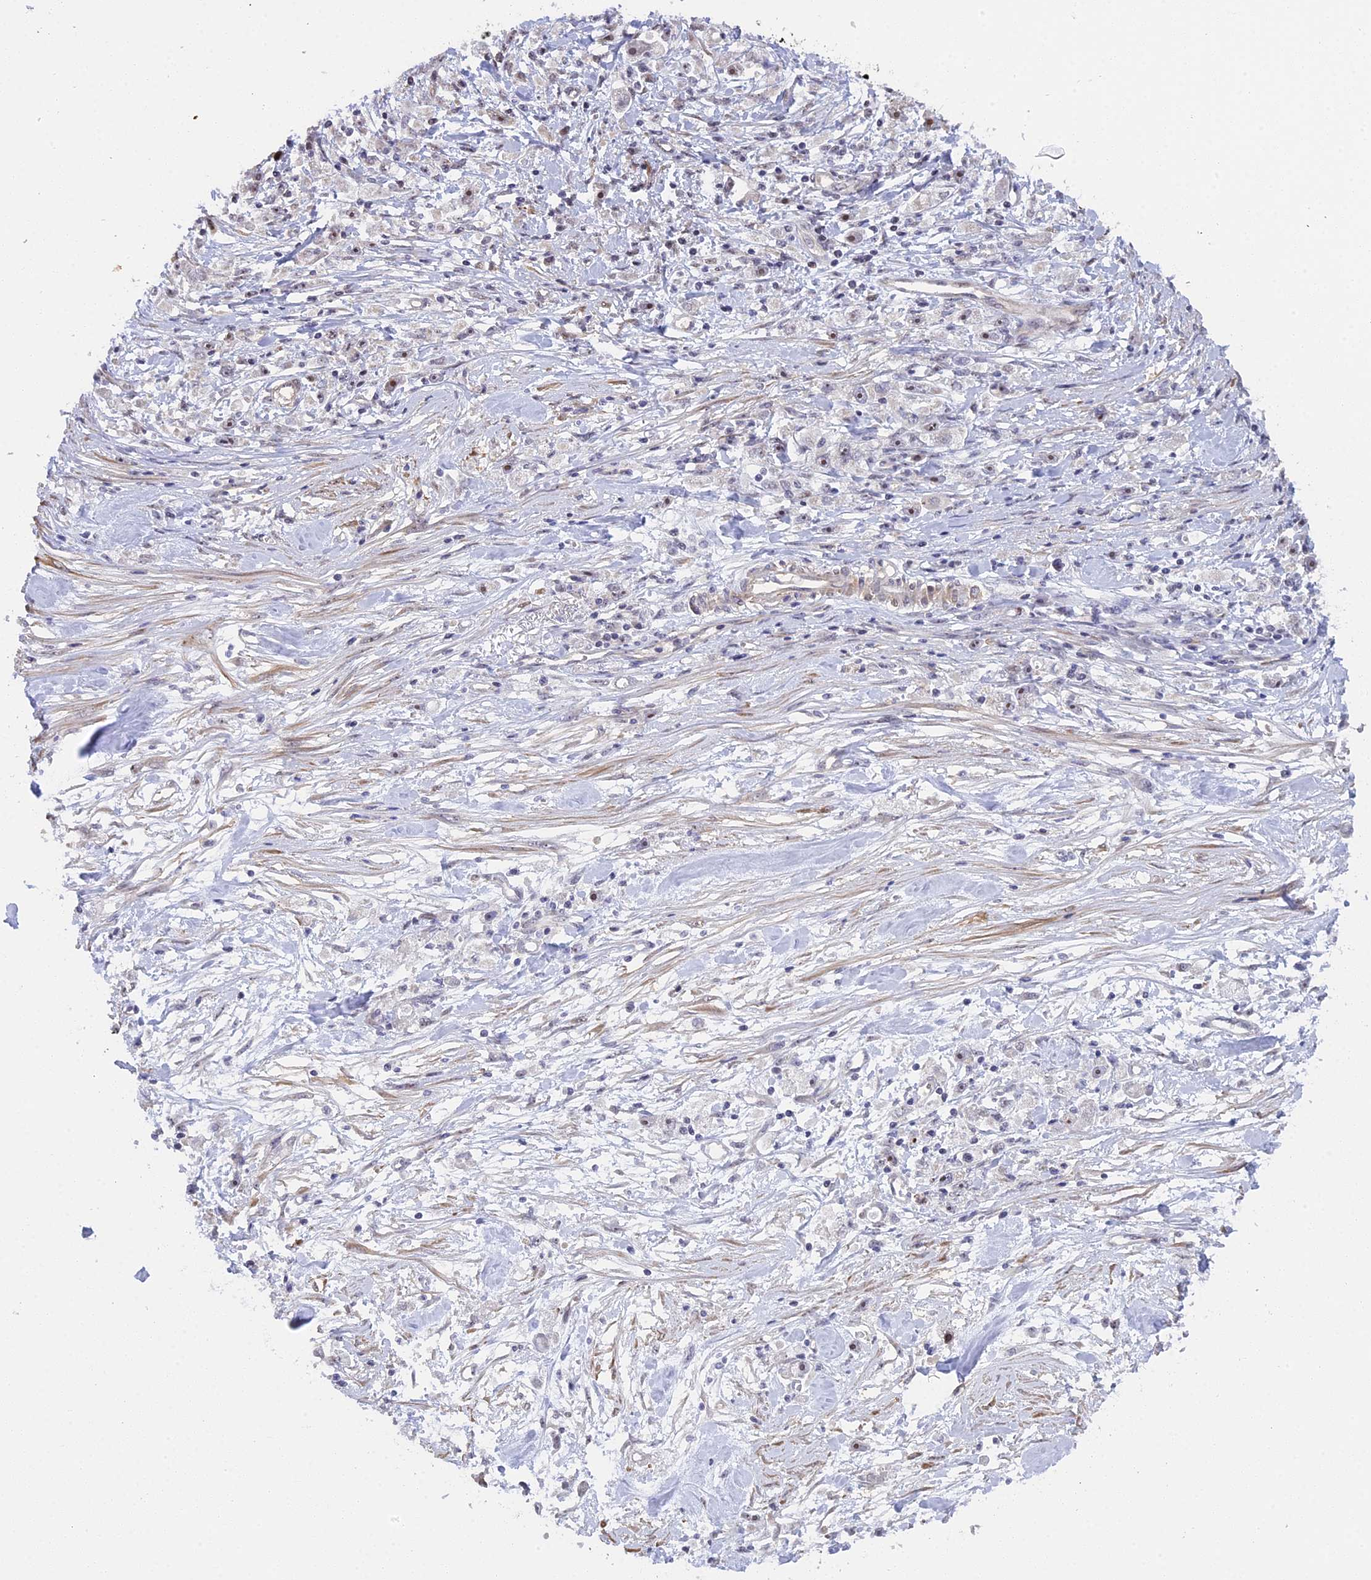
{"staining": {"intensity": "weak", "quantity": "25%-75%", "location": "nuclear"}, "tissue": "stomach cancer", "cell_type": "Tumor cells", "image_type": "cancer", "snomed": [{"axis": "morphology", "description": "Adenocarcinoma, NOS"}, {"axis": "topography", "description": "Stomach"}], "caption": "Immunohistochemistry (IHC) (DAB) staining of stomach cancer reveals weak nuclear protein expression in about 25%-75% of tumor cells.", "gene": "MGA", "patient": {"sex": "female", "age": 59}}